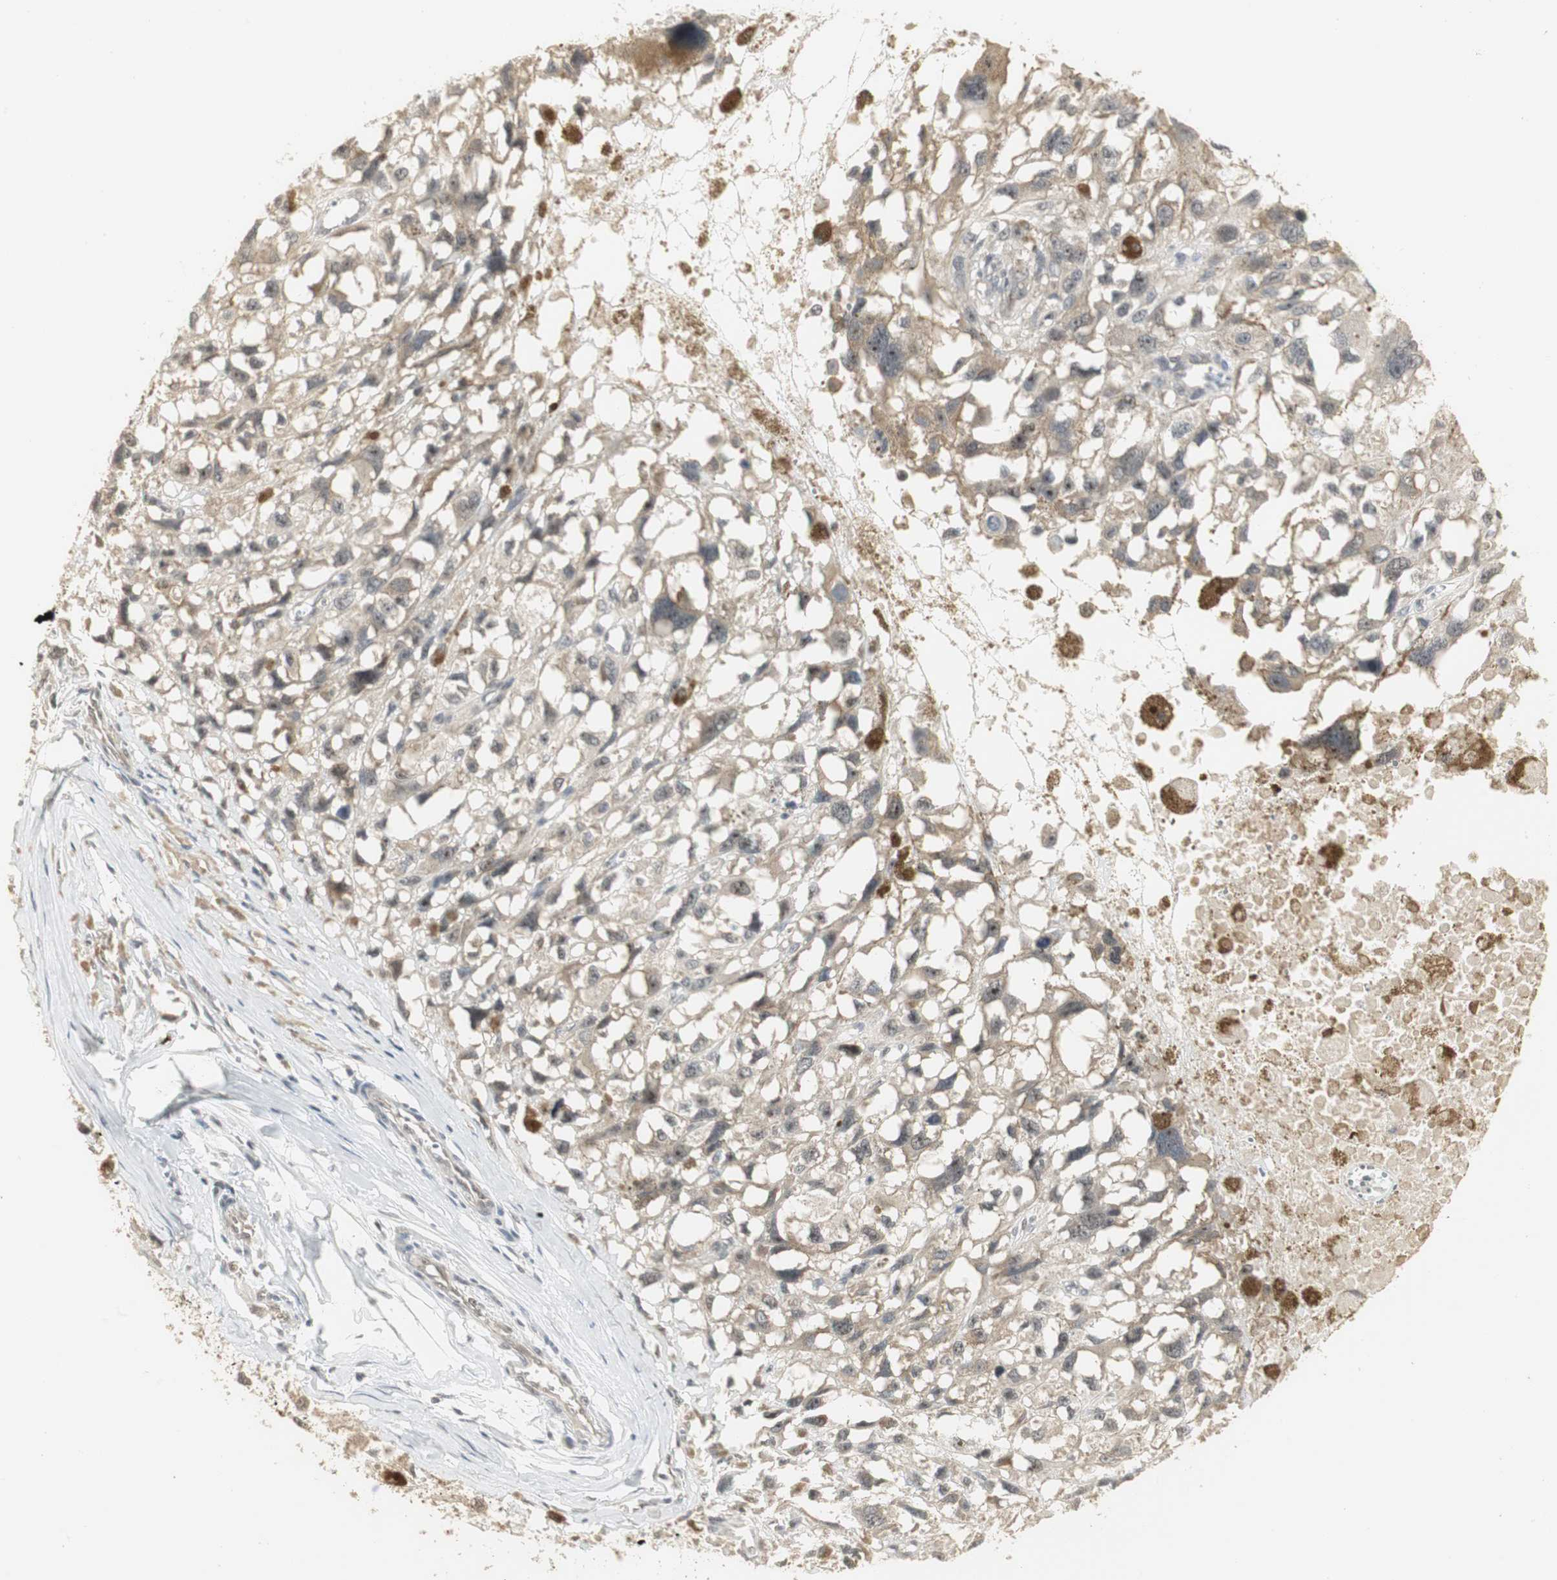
{"staining": {"intensity": "weak", "quantity": ">75%", "location": "cytoplasmic/membranous"}, "tissue": "melanoma", "cell_type": "Tumor cells", "image_type": "cancer", "snomed": [{"axis": "morphology", "description": "Malignant melanoma, Metastatic site"}, {"axis": "topography", "description": "Lymph node"}], "caption": "Melanoma stained with DAB immunohistochemistry demonstrates low levels of weak cytoplasmic/membranous positivity in approximately >75% of tumor cells. (Stains: DAB (3,3'-diaminobenzidine) in brown, nuclei in blue, Microscopy: brightfield microscopy at high magnification).", "gene": "ELOA", "patient": {"sex": "male", "age": 59}}